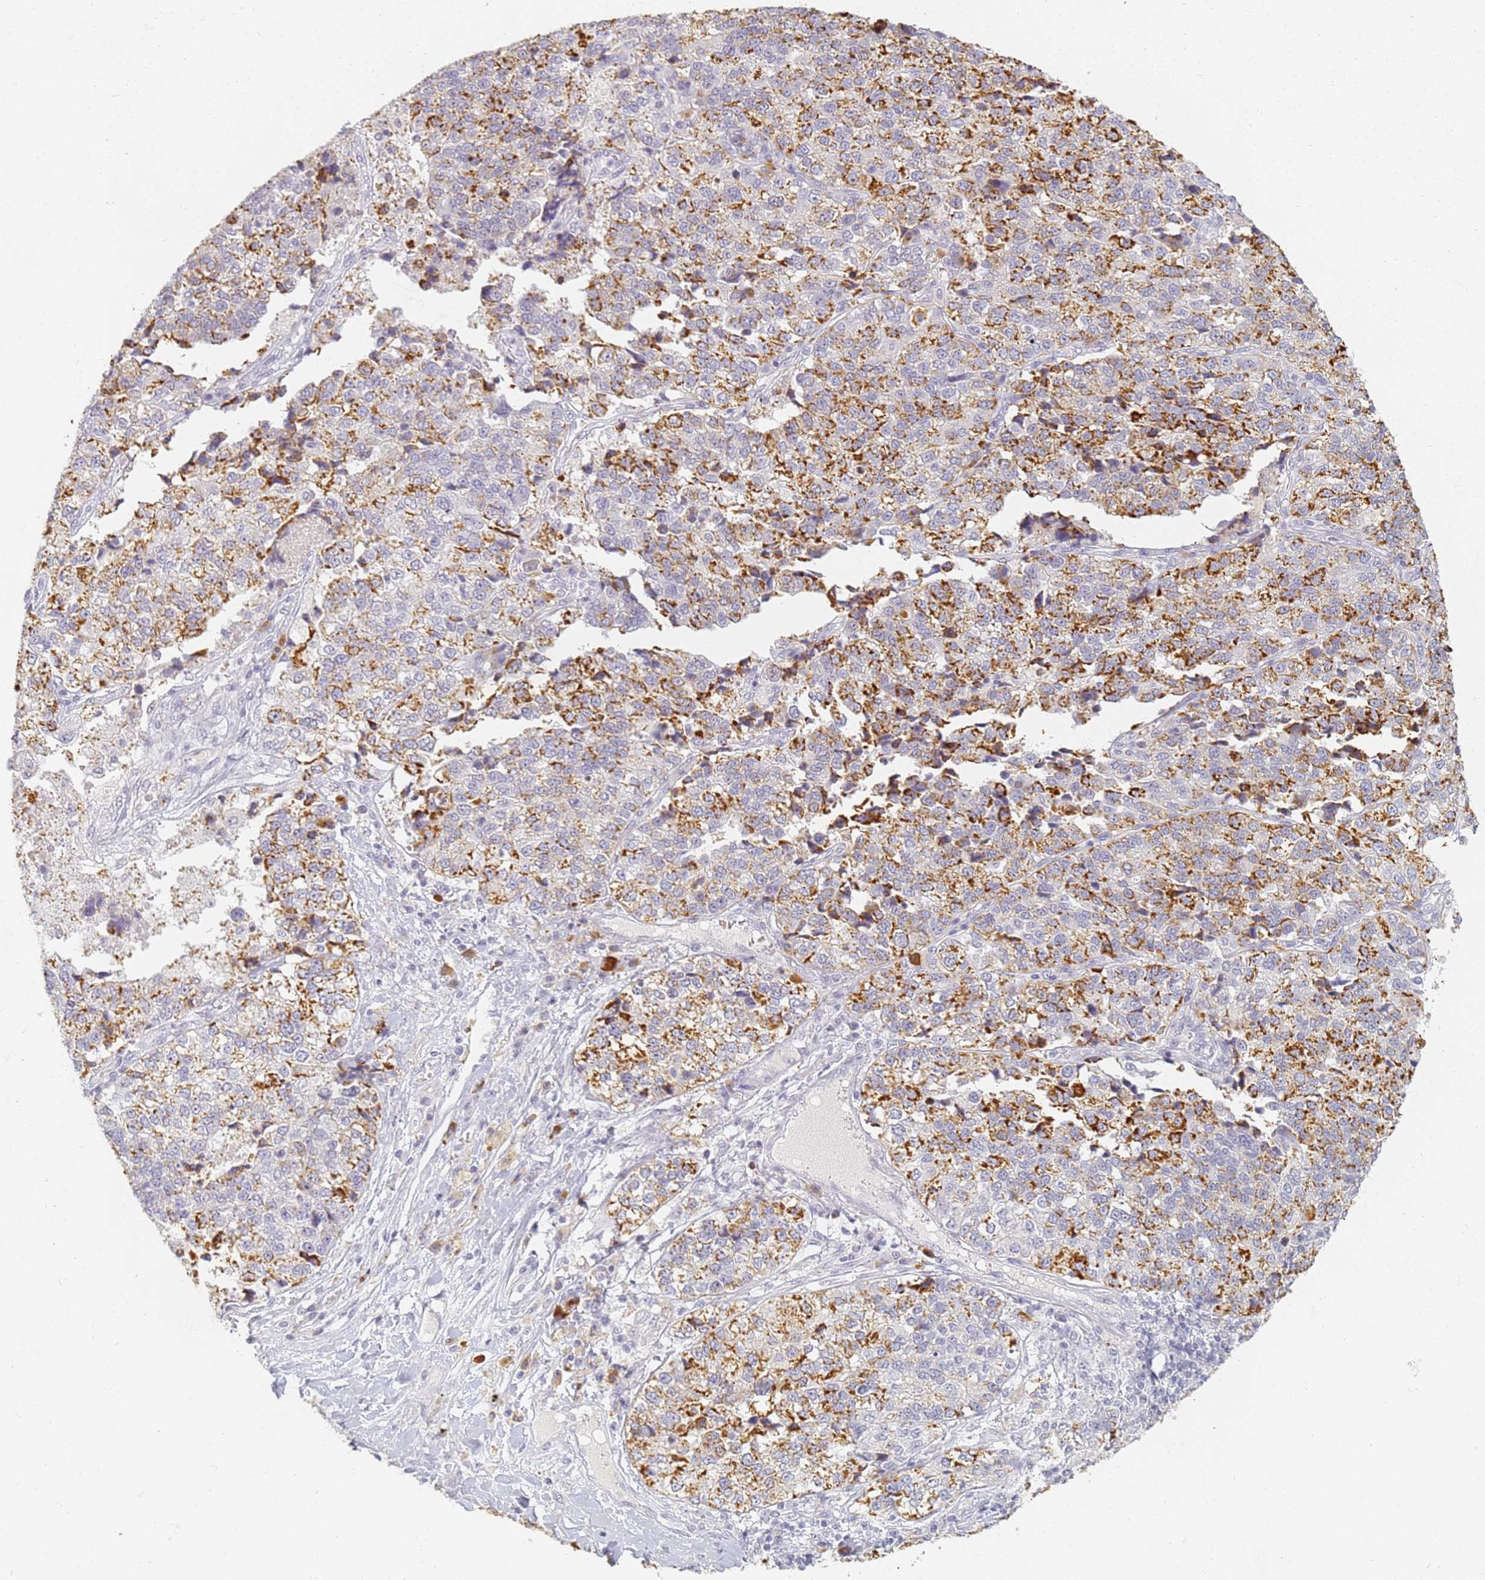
{"staining": {"intensity": "moderate", "quantity": "25%-75%", "location": "cytoplasmic/membranous"}, "tissue": "lung cancer", "cell_type": "Tumor cells", "image_type": "cancer", "snomed": [{"axis": "morphology", "description": "Adenocarcinoma, NOS"}, {"axis": "topography", "description": "Lung"}], "caption": "The immunohistochemical stain highlights moderate cytoplasmic/membranous staining in tumor cells of lung adenocarcinoma tissue. The staining was performed using DAB, with brown indicating positive protein expression. Nuclei are stained blue with hematoxylin.", "gene": "SLC38A9", "patient": {"sex": "male", "age": 49}}